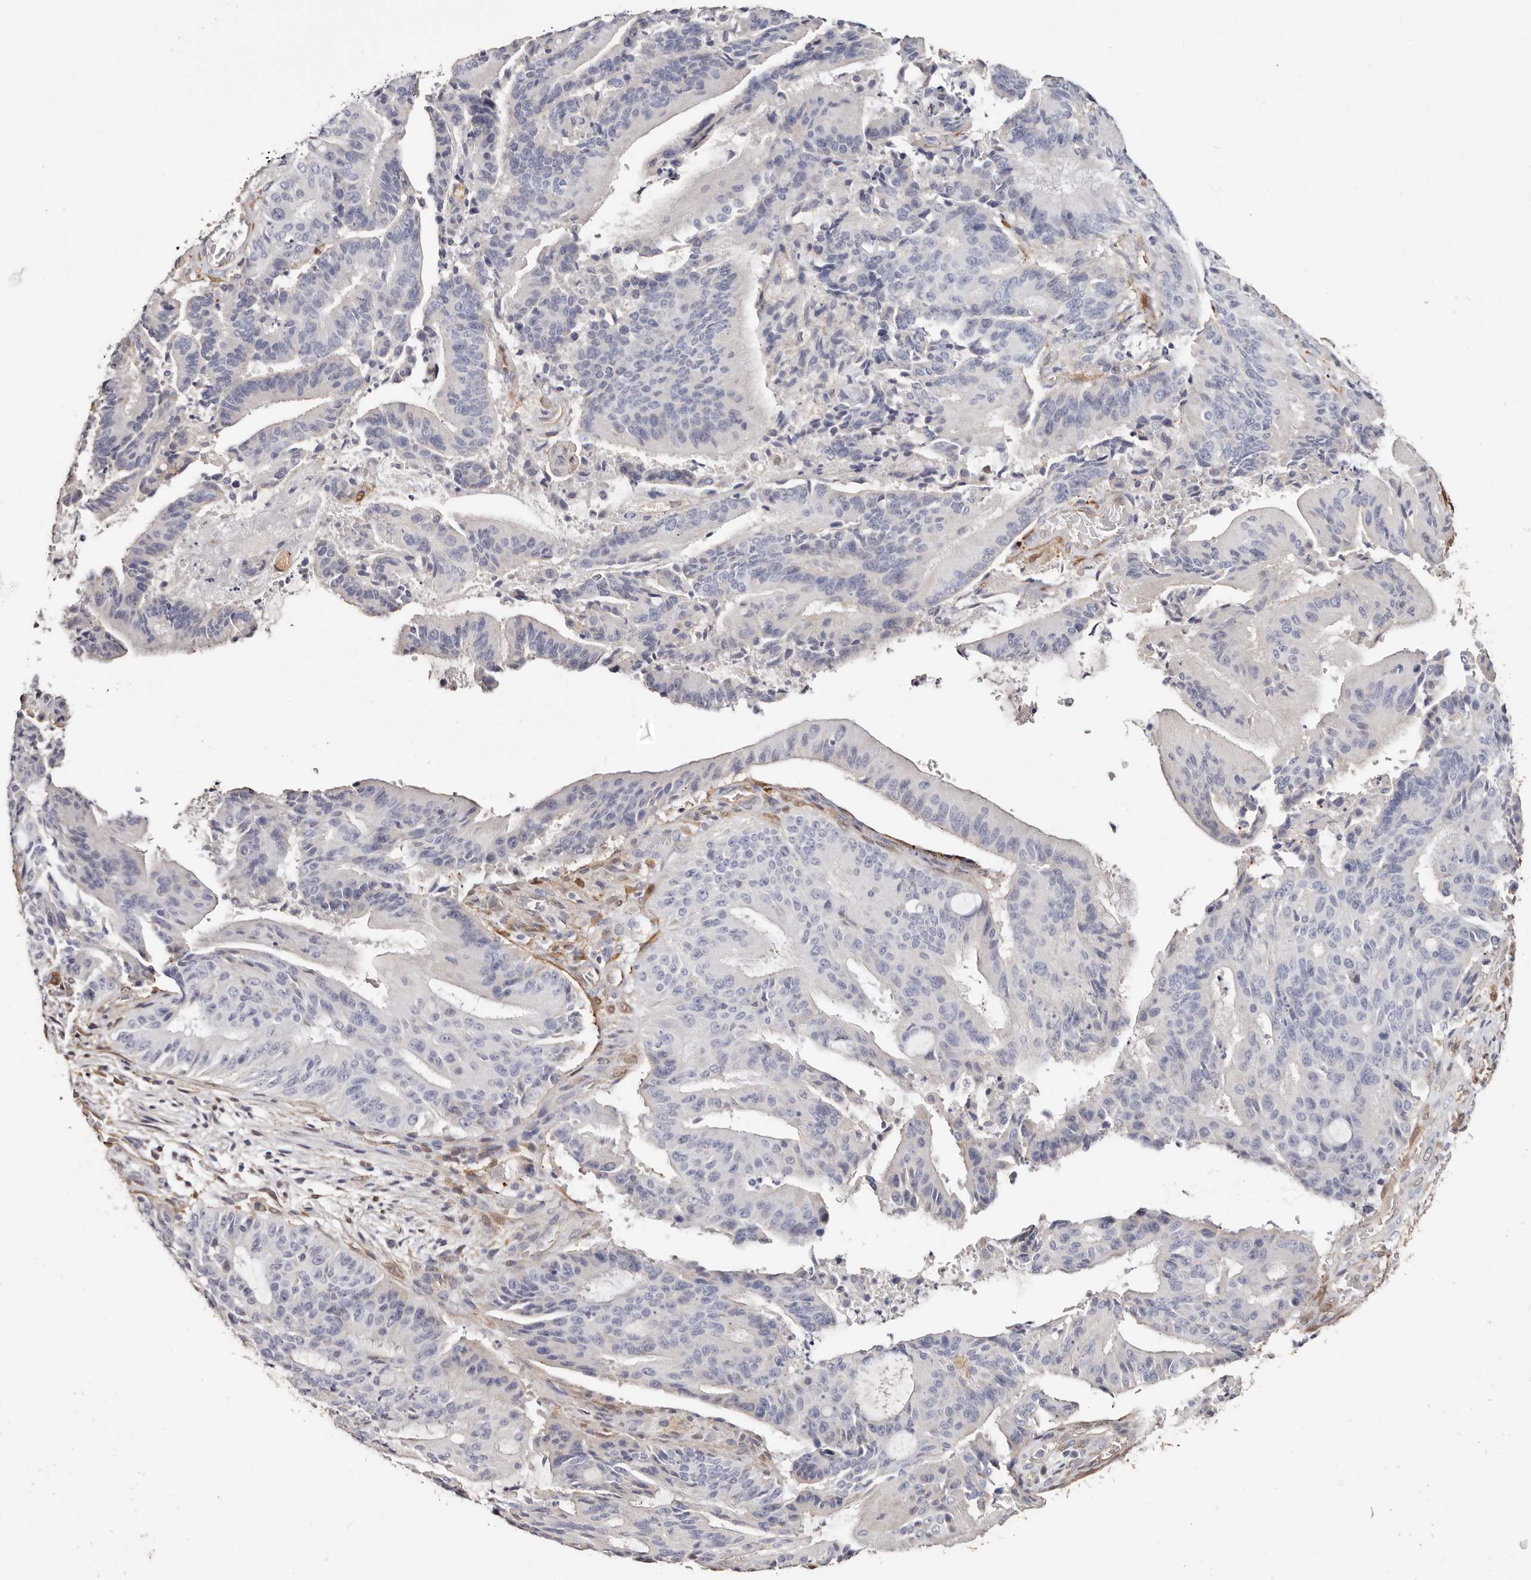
{"staining": {"intensity": "negative", "quantity": "none", "location": "none"}, "tissue": "liver cancer", "cell_type": "Tumor cells", "image_type": "cancer", "snomed": [{"axis": "morphology", "description": "Normal tissue, NOS"}, {"axis": "morphology", "description": "Cholangiocarcinoma"}, {"axis": "topography", "description": "Liver"}, {"axis": "topography", "description": "Peripheral nerve tissue"}], "caption": "IHC of human liver cancer demonstrates no positivity in tumor cells. (Brightfield microscopy of DAB immunohistochemistry at high magnification).", "gene": "TGM2", "patient": {"sex": "female", "age": 73}}